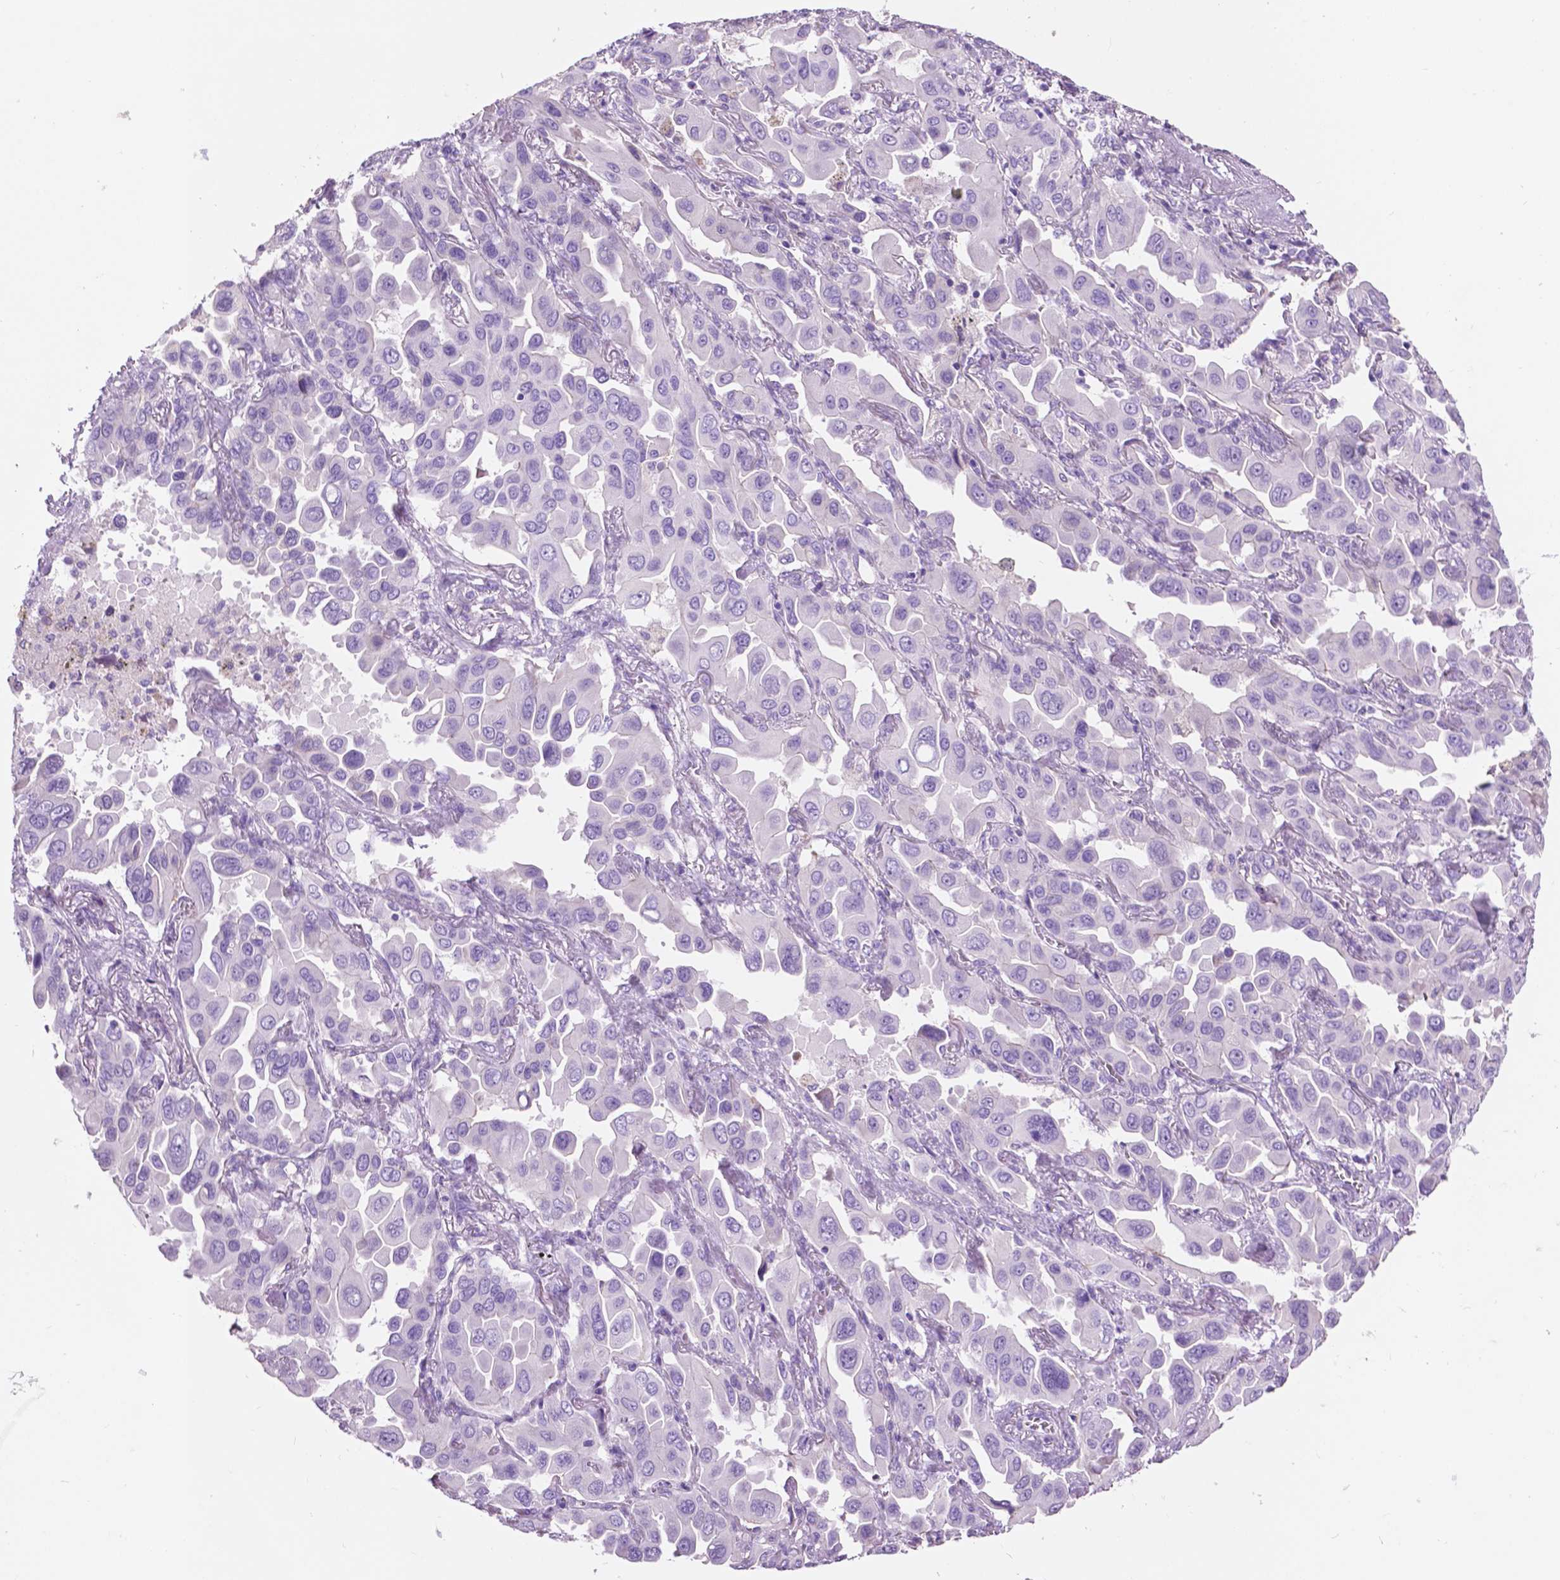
{"staining": {"intensity": "negative", "quantity": "none", "location": "none"}, "tissue": "lung cancer", "cell_type": "Tumor cells", "image_type": "cancer", "snomed": [{"axis": "morphology", "description": "Adenocarcinoma, NOS"}, {"axis": "topography", "description": "Lung"}], "caption": "Lung cancer was stained to show a protein in brown. There is no significant positivity in tumor cells. (Brightfield microscopy of DAB (3,3'-diaminobenzidine) immunohistochemistry (IHC) at high magnification).", "gene": "CLDN17", "patient": {"sex": "male", "age": 64}}